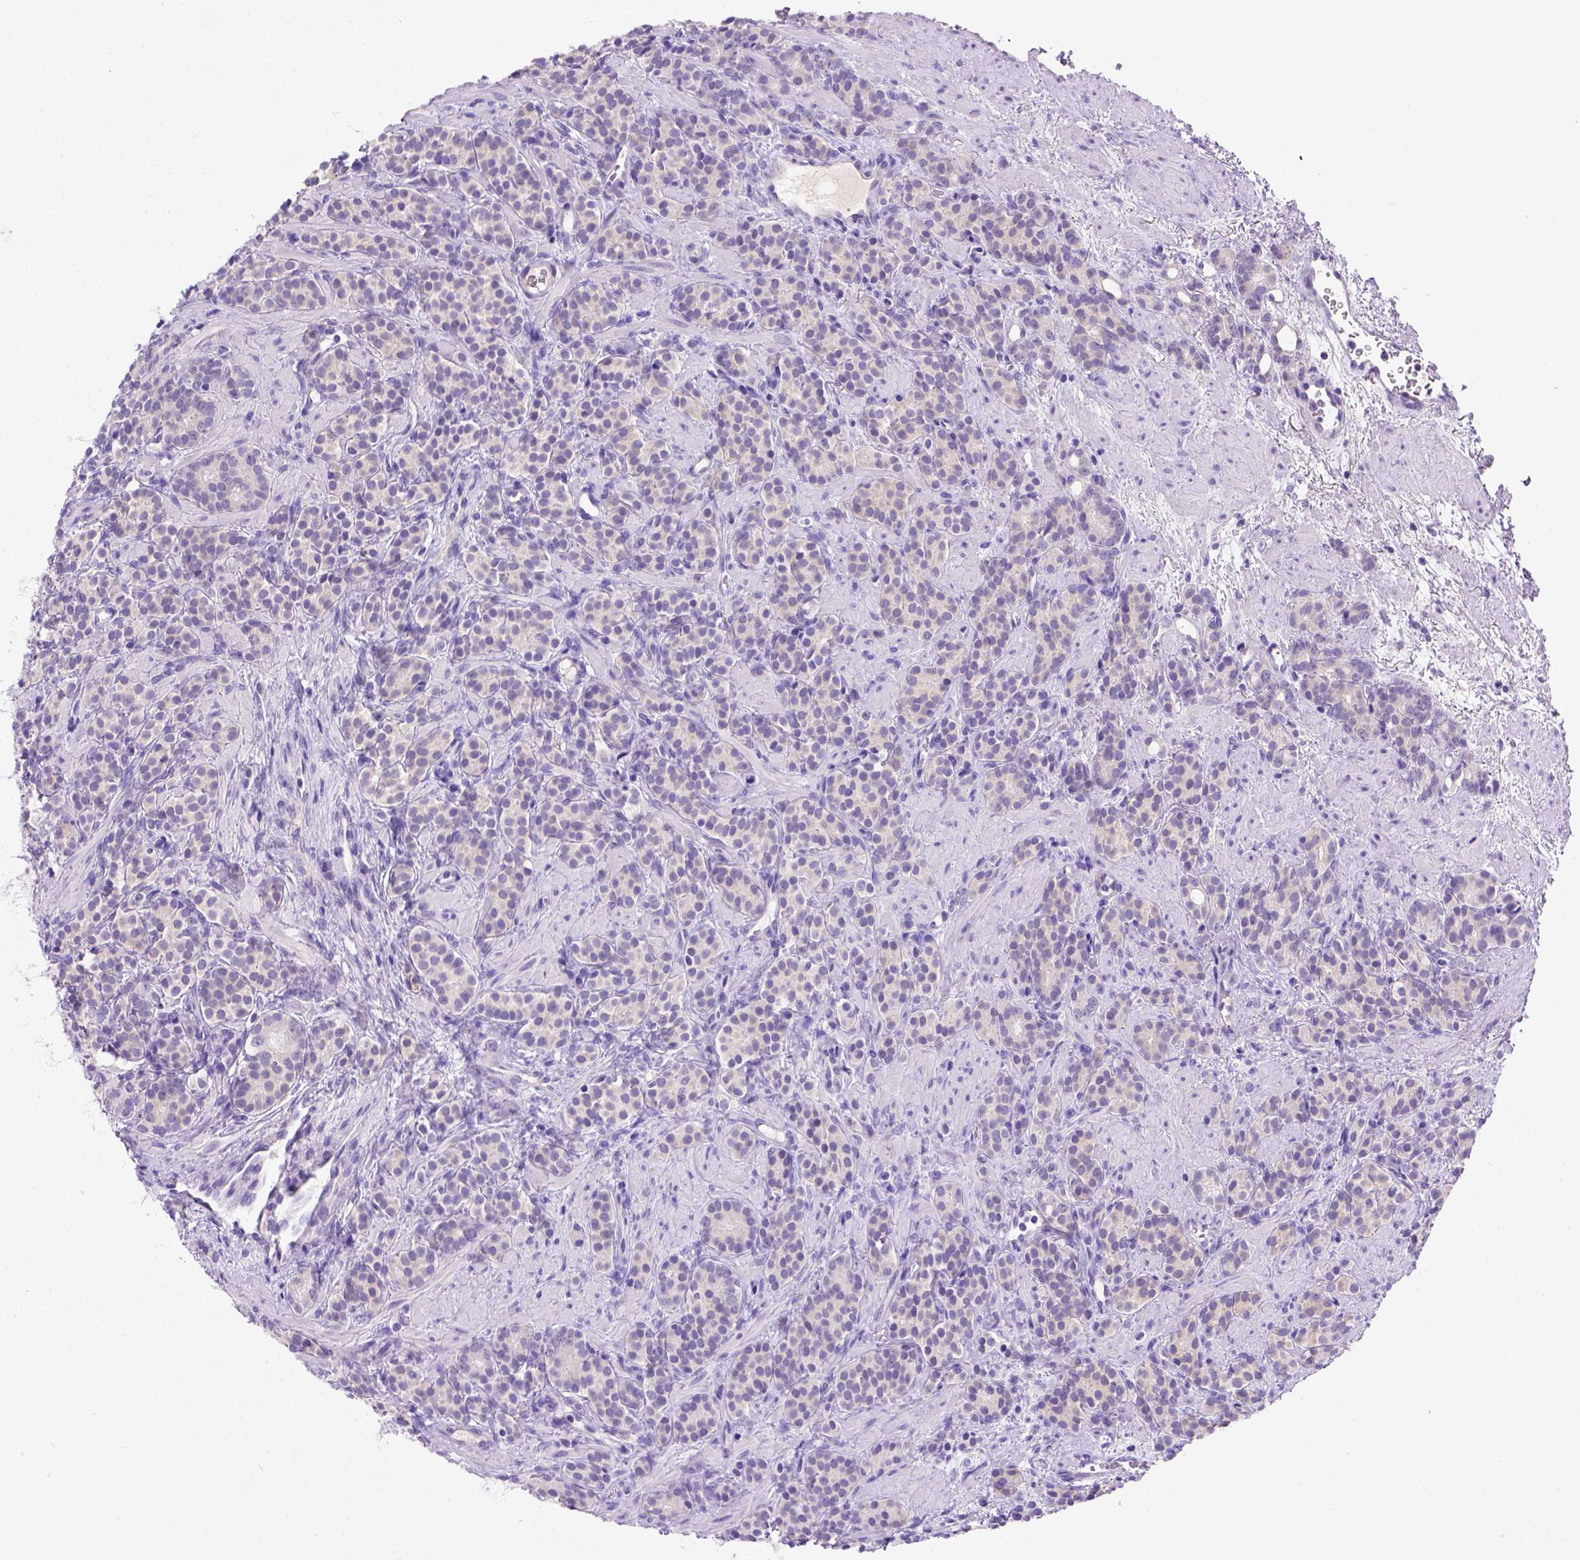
{"staining": {"intensity": "negative", "quantity": "none", "location": "none"}, "tissue": "prostate cancer", "cell_type": "Tumor cells", "image_type": "cancer", "snomed": [{"axis": "morphology", "description": "Adenocarcinoma, High grade"}, {"axis": "topography", "description": "Prostate"}], "caption": "This is an IHC micrograph of human prostate high-grade adenocarcinoma. There is no positivity in tumor cells.", "gene": "FAM81B", "patient": {"sex": "male", "age": 84}}